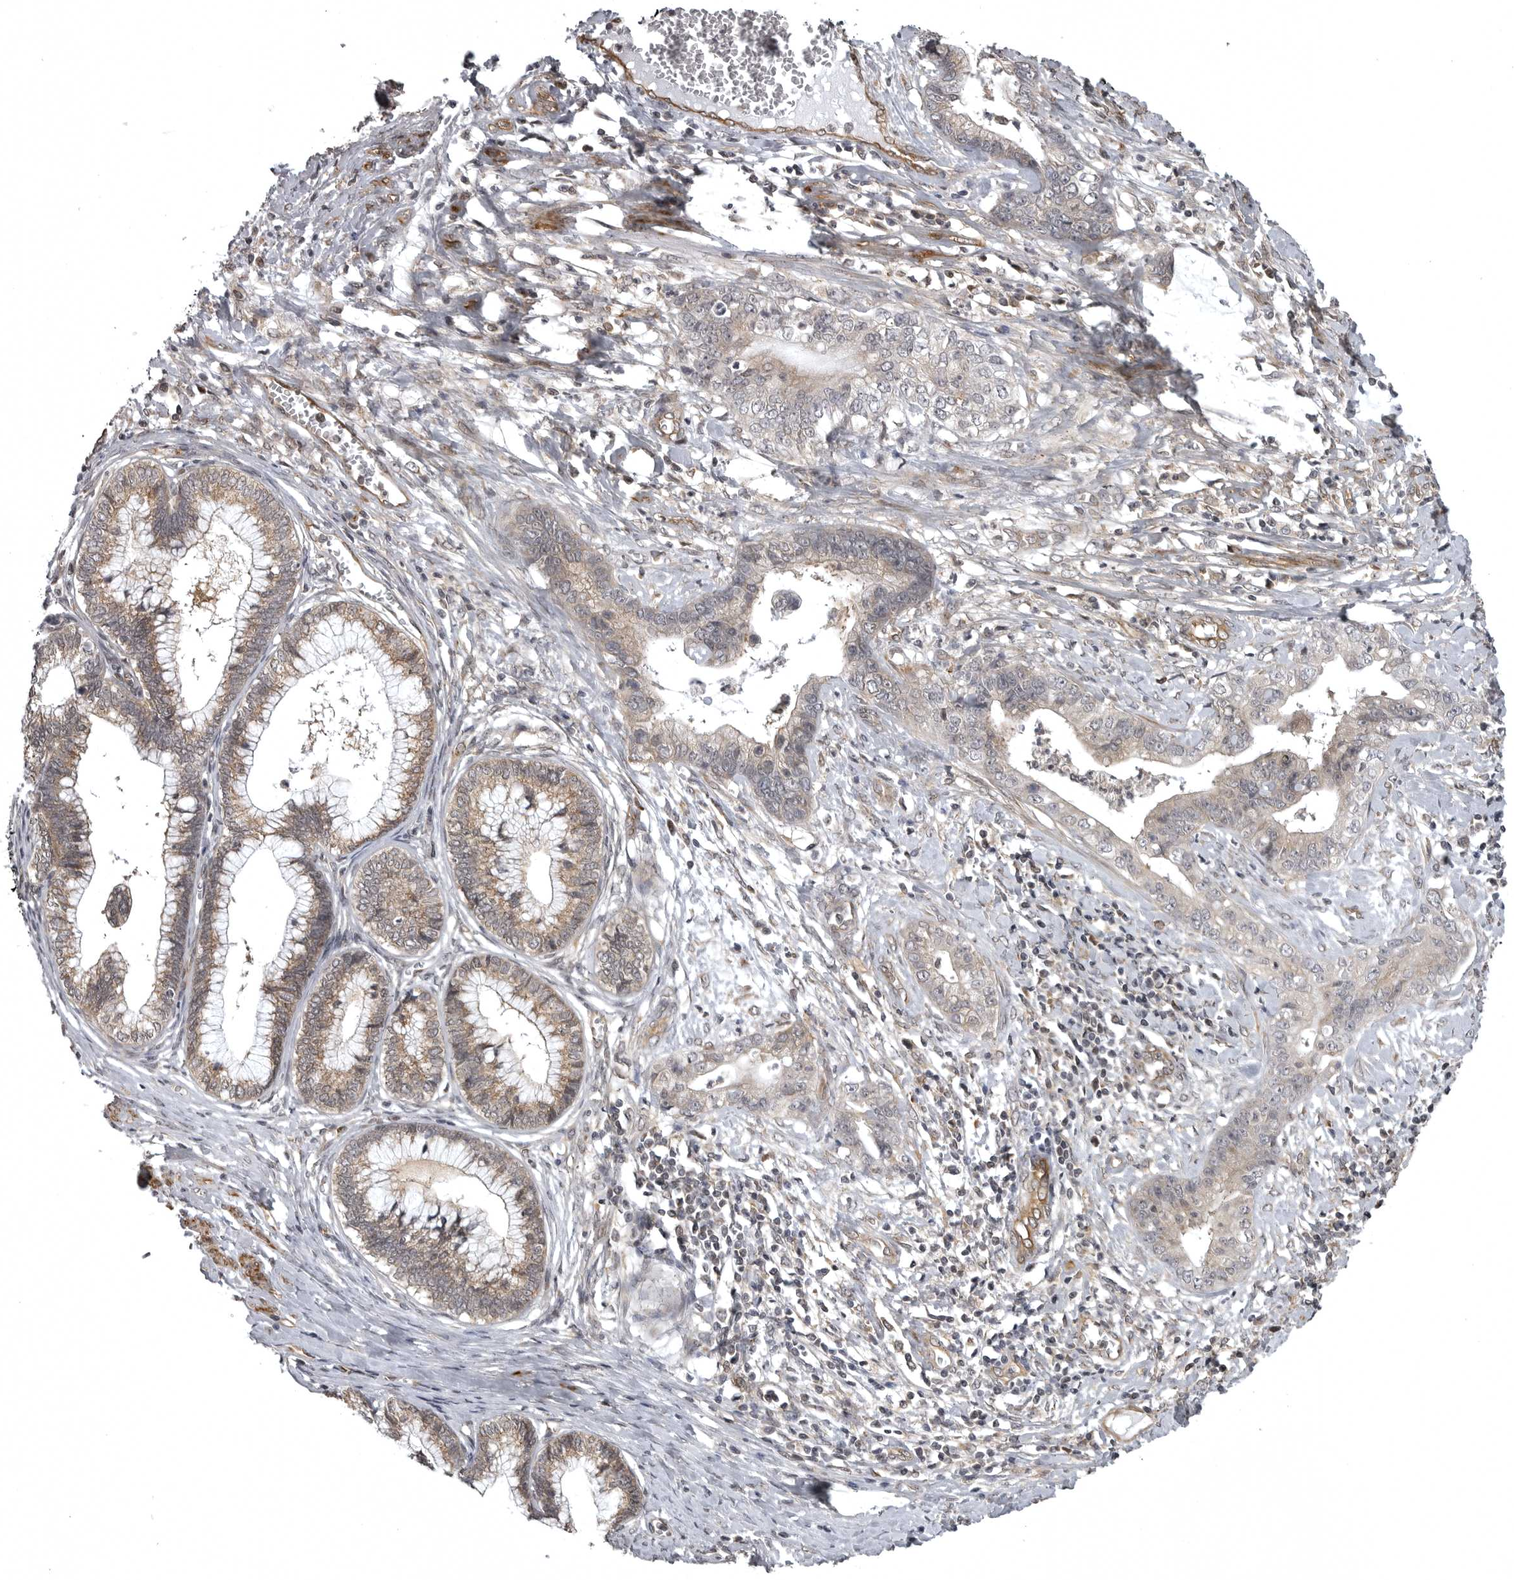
{"staining": {"intensity": "moderate", "quantity": ">75%", "location": "cytoplasmic/membranous"}, "tissue": "cervical cancer", "cell_type": "Tumor cells", "image_type": "cancer", "snomed": [{"axis": "morphology", "description": "Adenocarcinoma, NOS"}, {"axis": "topography", "description": "Cervix"}], "caption": "Protein staining of adenocarcinoma (cervical) tissue demonstrates moderate cytoplasmic/membranous staining in about >75% of tumor cells.", "gene": "SNX16", "patient": {"sex": "female", "age": 44}}